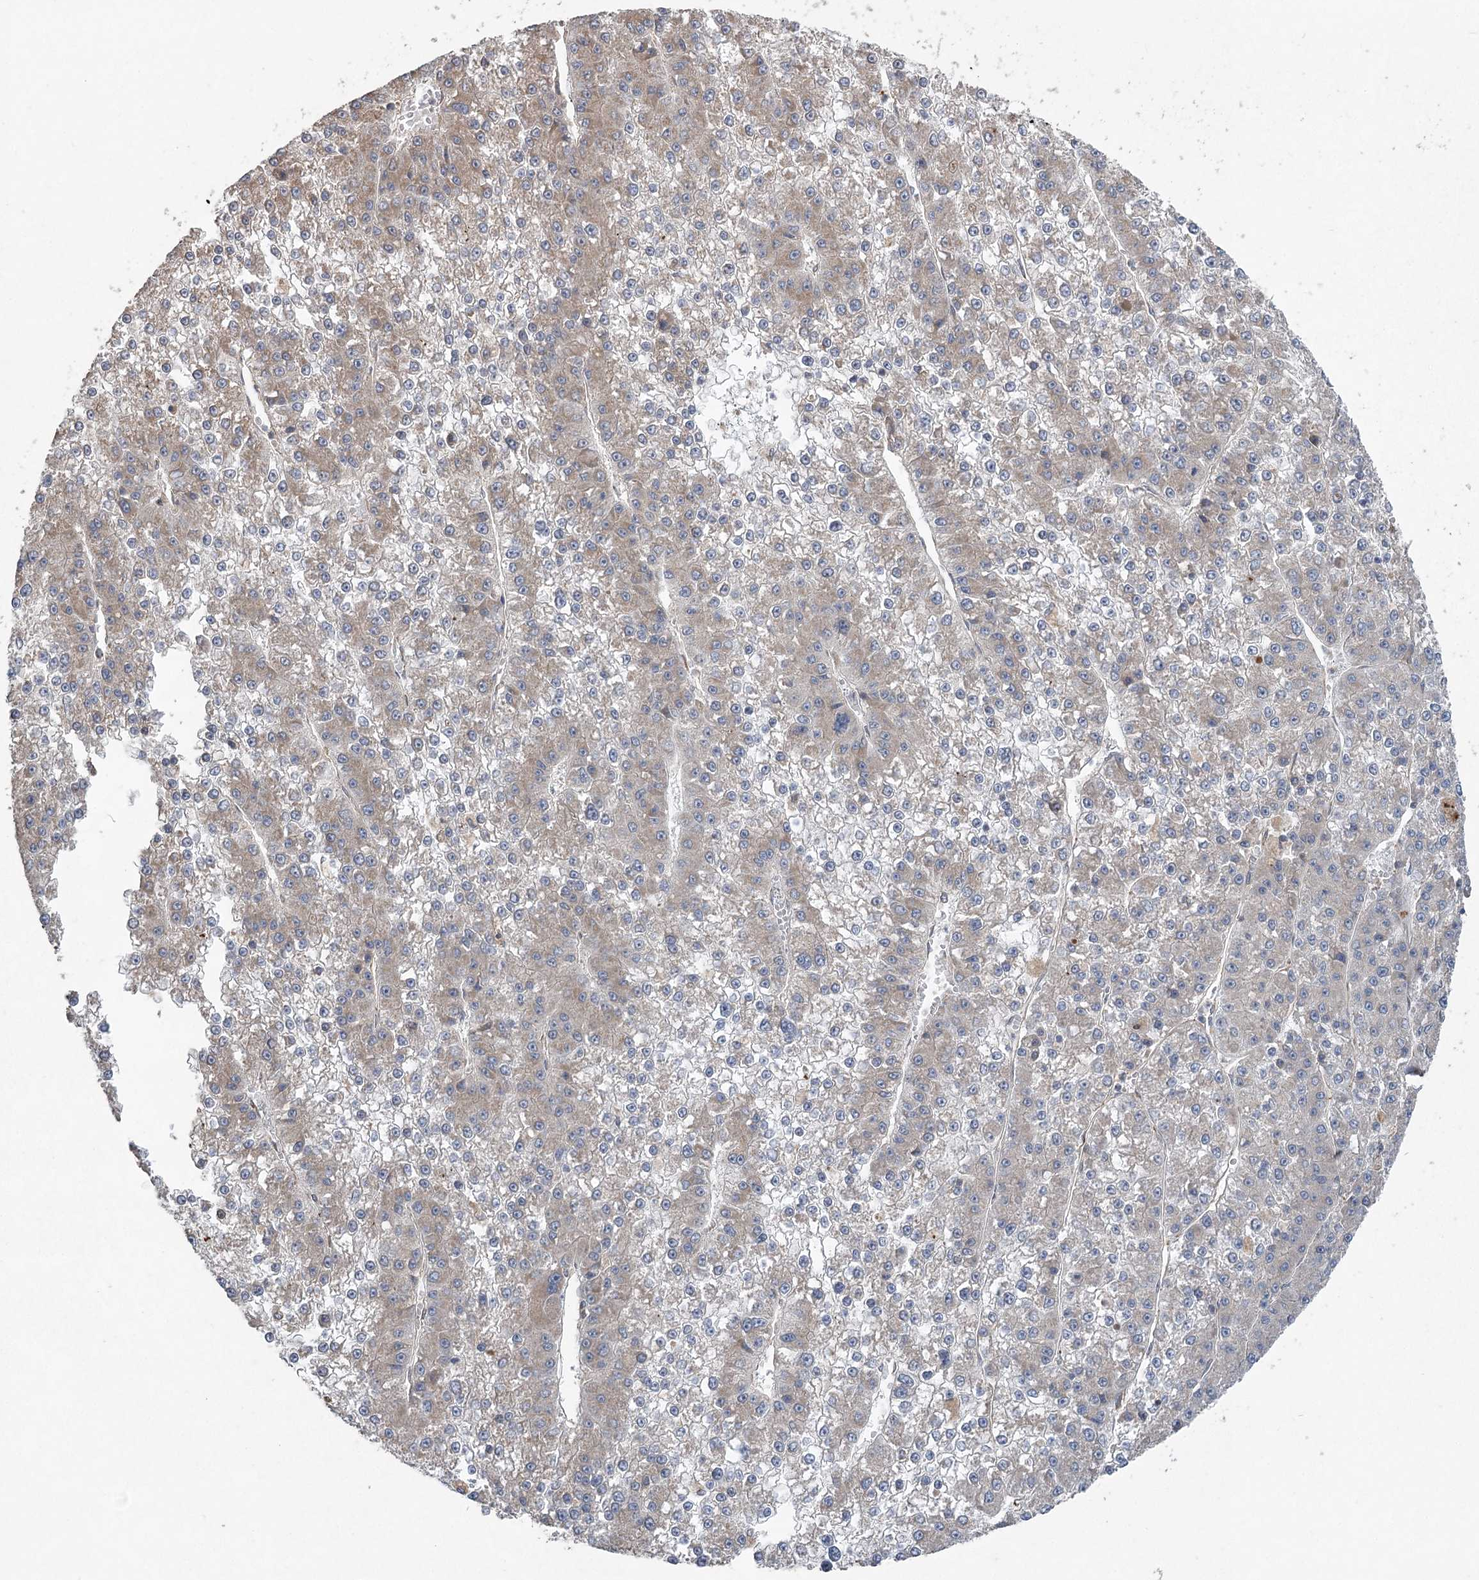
{"staining": {"intensity": "weak", "quantity": "25%-75%", "location": "cytoplasmic/membranous"}, "tissue": "liver cancer", "cell_type": "Tumor cells", "image_type": "cancer", "snomed": [{"axis": "morphology", "description": "Carcinoma, Hepatocellular, NOS"}, {"axis": "topography", "description": "Liver"}], "caption": "Weak cytoplasmic/membranous positivity for a protein is identified in approximately 25%-75% of tumor cells of liver cancer (hepatocellular carcinoma) using immunohistochemistry (IHC).", "gene": "RWDD4", "patient": {"sex": "female", "age": 73}}